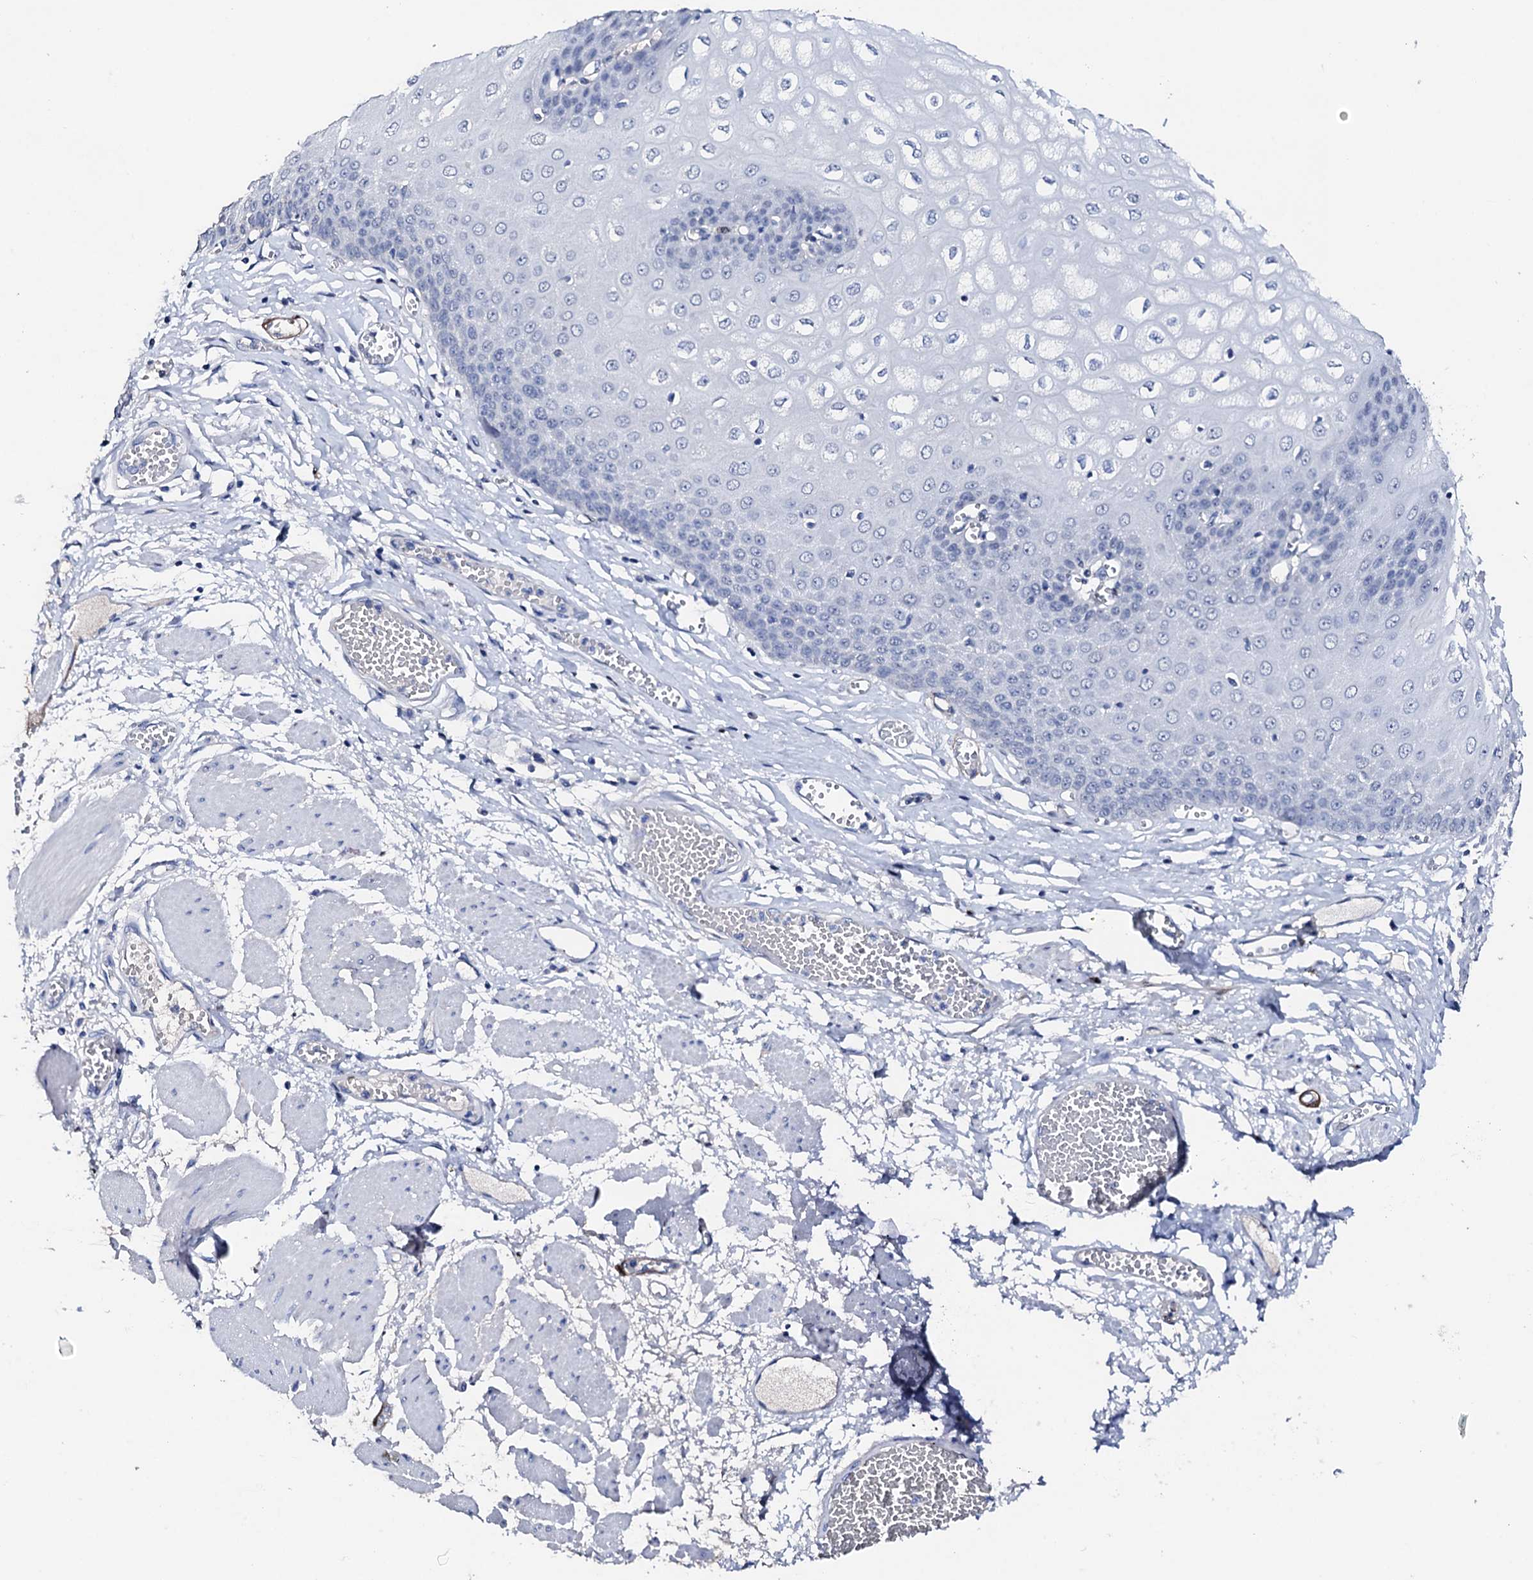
{"staining": {"intensity": "negative", "quantity": "none", "location": "none"}, "tissue": "esophagus", "cell_type": "Squamous epithelial cells", "image_type": "normal", "snomed": [{"axis": "morphology", "description": "Normal tissue, NOS"}, {"axis": "topography", "description": "Esophagus"}], "caption": "Immunohistochemistry (IHC) micrograph of unremarkable esophagus stained for a protein (brown), which shows no staining in squamous epithelial cells. (DAB (3,3'-diaminobenzidine) immunohistochemistry (IHC) with hematoxylin counter stain).", "gene": "NRIP2", "patient": {"sex": "male", "age": 60}}